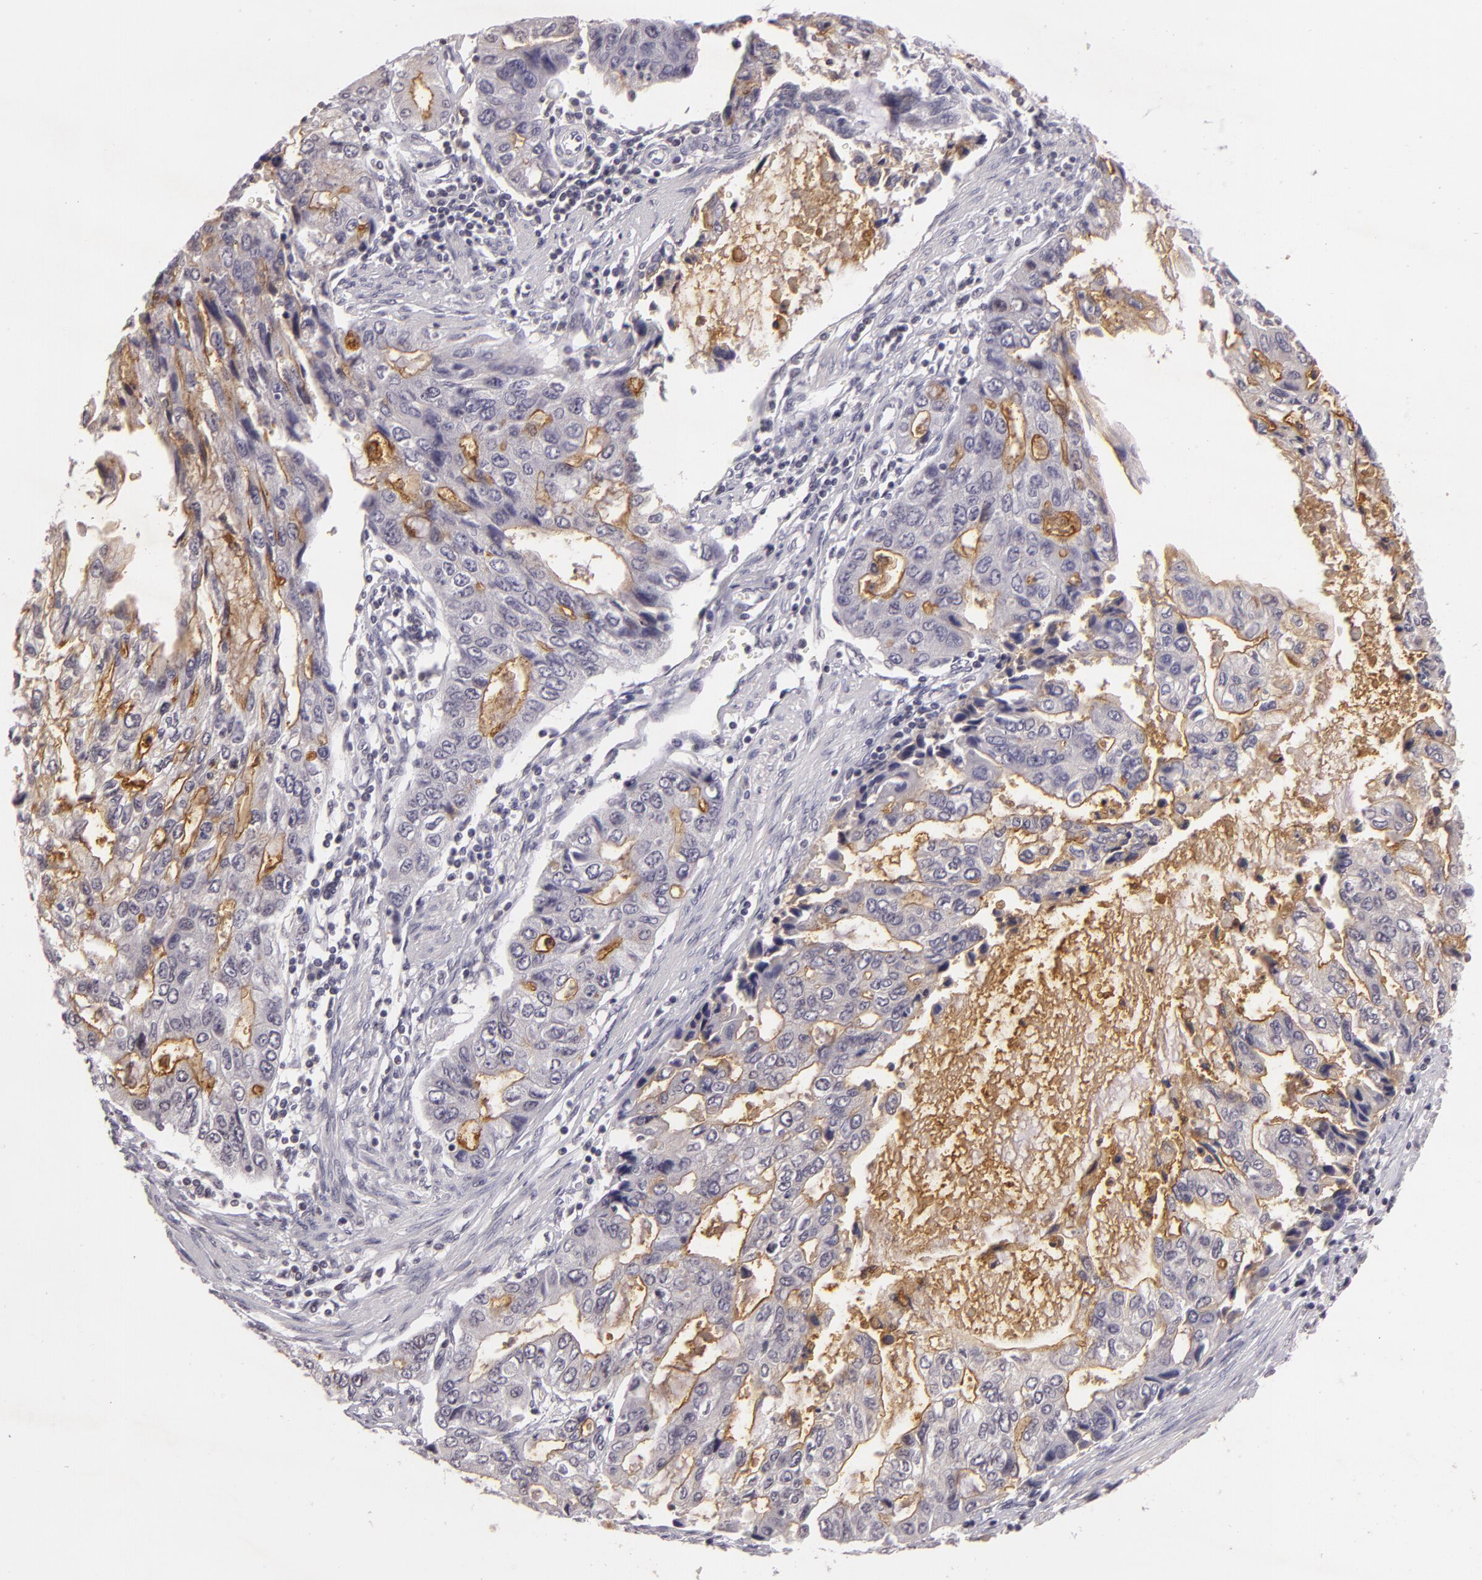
{"staining": {"intensity": "moderate", "quantity": ">75%", "location": "cytoplasmic/membranous"}, "tissue": "stomach cancer", "cell_type": "Tumor cells", "image_type": "cancer", "snomed": [{"axis": "morphology", "description": "Adenocarcinoma, NOS"}, {"axis": "topography", "description": "Stomach, upper"}], "caption": "This is a micrograph of immunohistochemistry staining of adenocarcinoma (stomach), which shows moderate expression in the cytoplasmic/membranous of tumor cells.", "gene": "MUC1", "patient": {"sex": "female", "age": 52}}